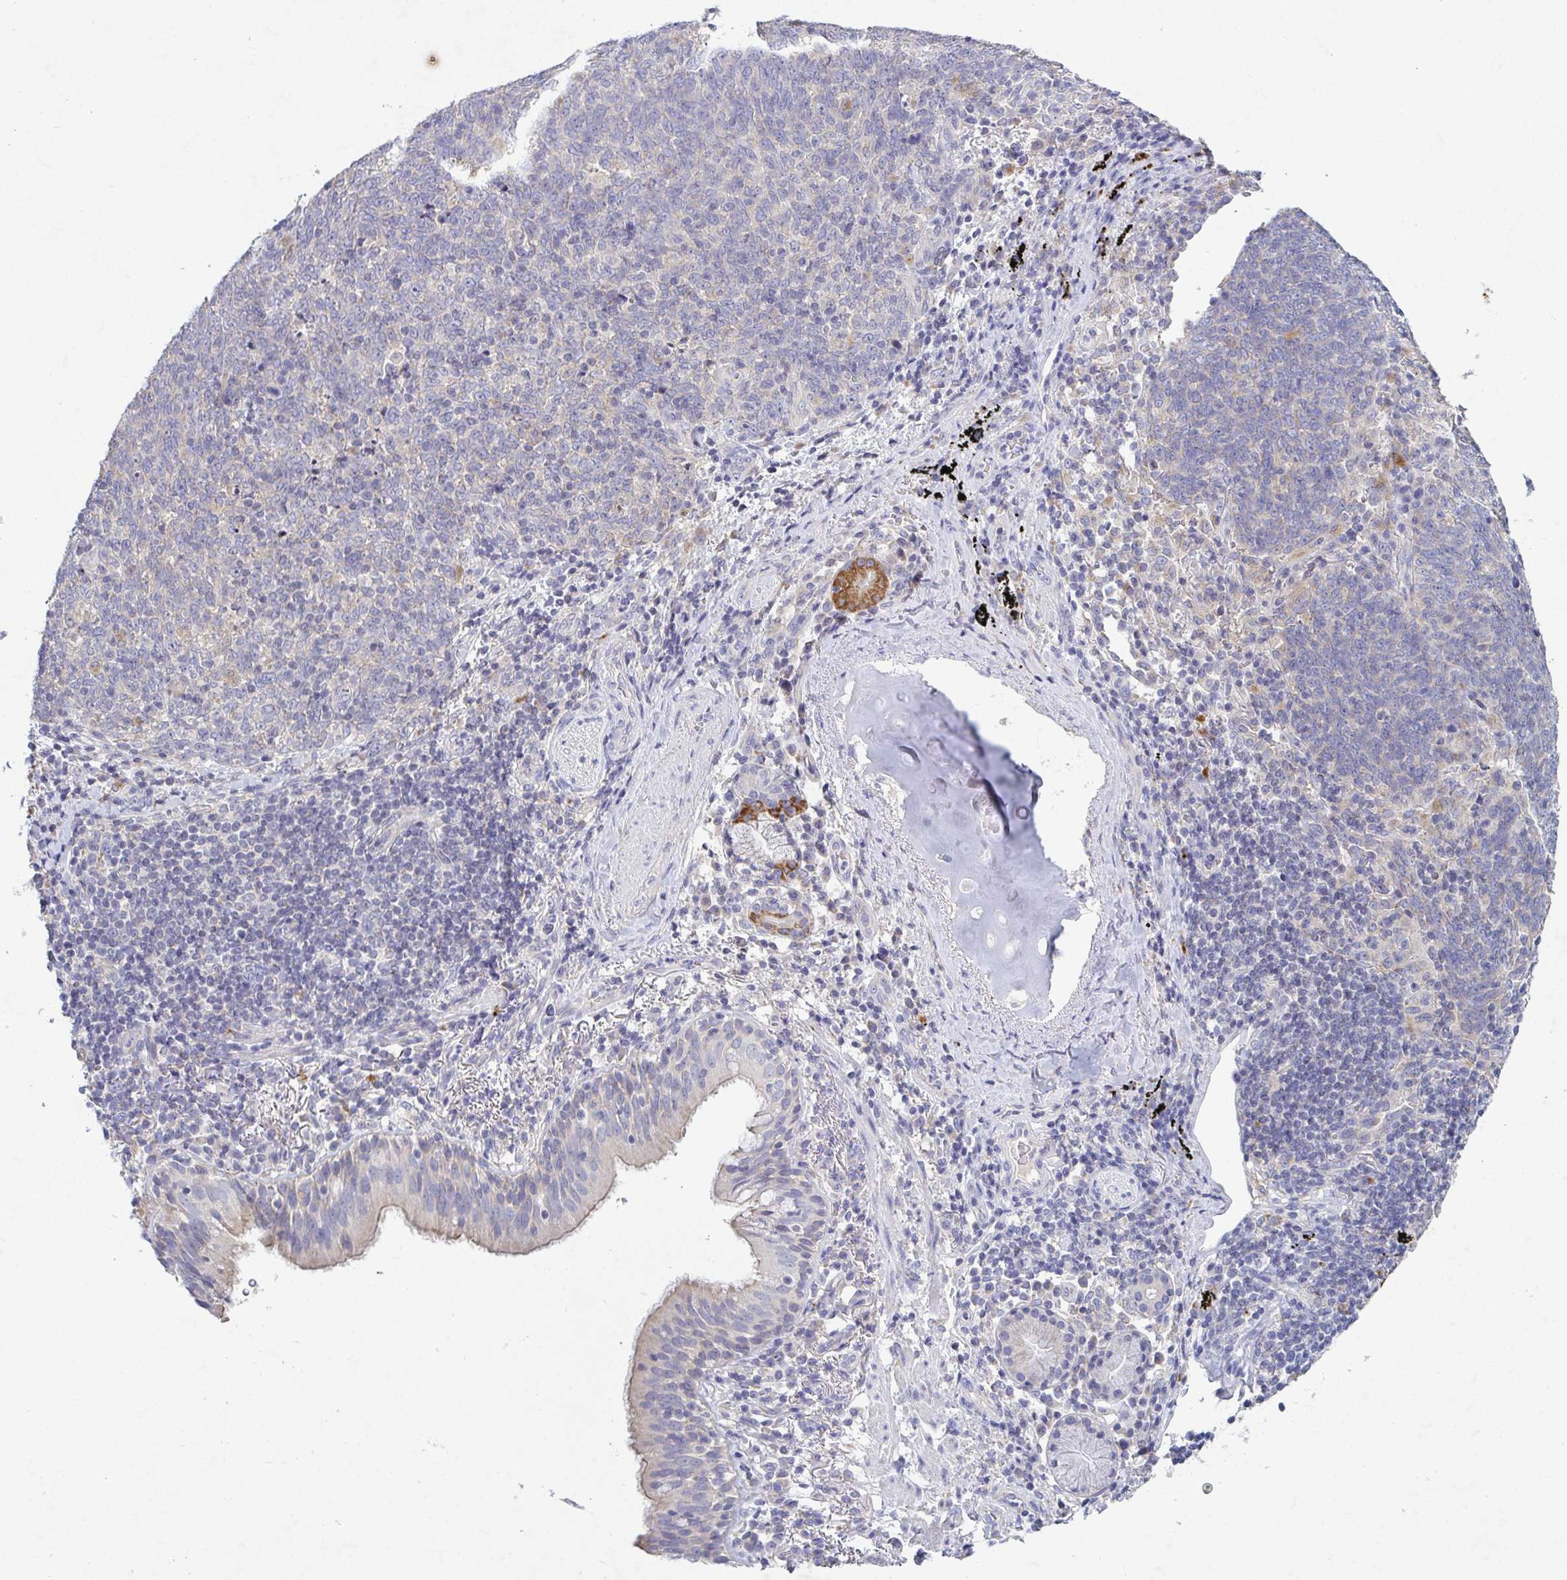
{"staining": {"intensity": "negative", "quantity": "none", "location": "none"}, "tissue": "lung cancer", "cell_type": "Tumor cells", "image_type": "cancer", "snomed": [{"axis": "morphology", "description": "Squamous cell carcinoma, NOS"}, {"axis": "topography", "description": "Lung"}], "caption": "Tumor cells show no significant protein expression in squamous cell carcinoma (lung). (DAB (3,3'-diaminobenzidine) immunohistochemistry with hematoxylin counter stain).", "gene": "GALNT13", "patient": {"sex": "female", "age": 72}}